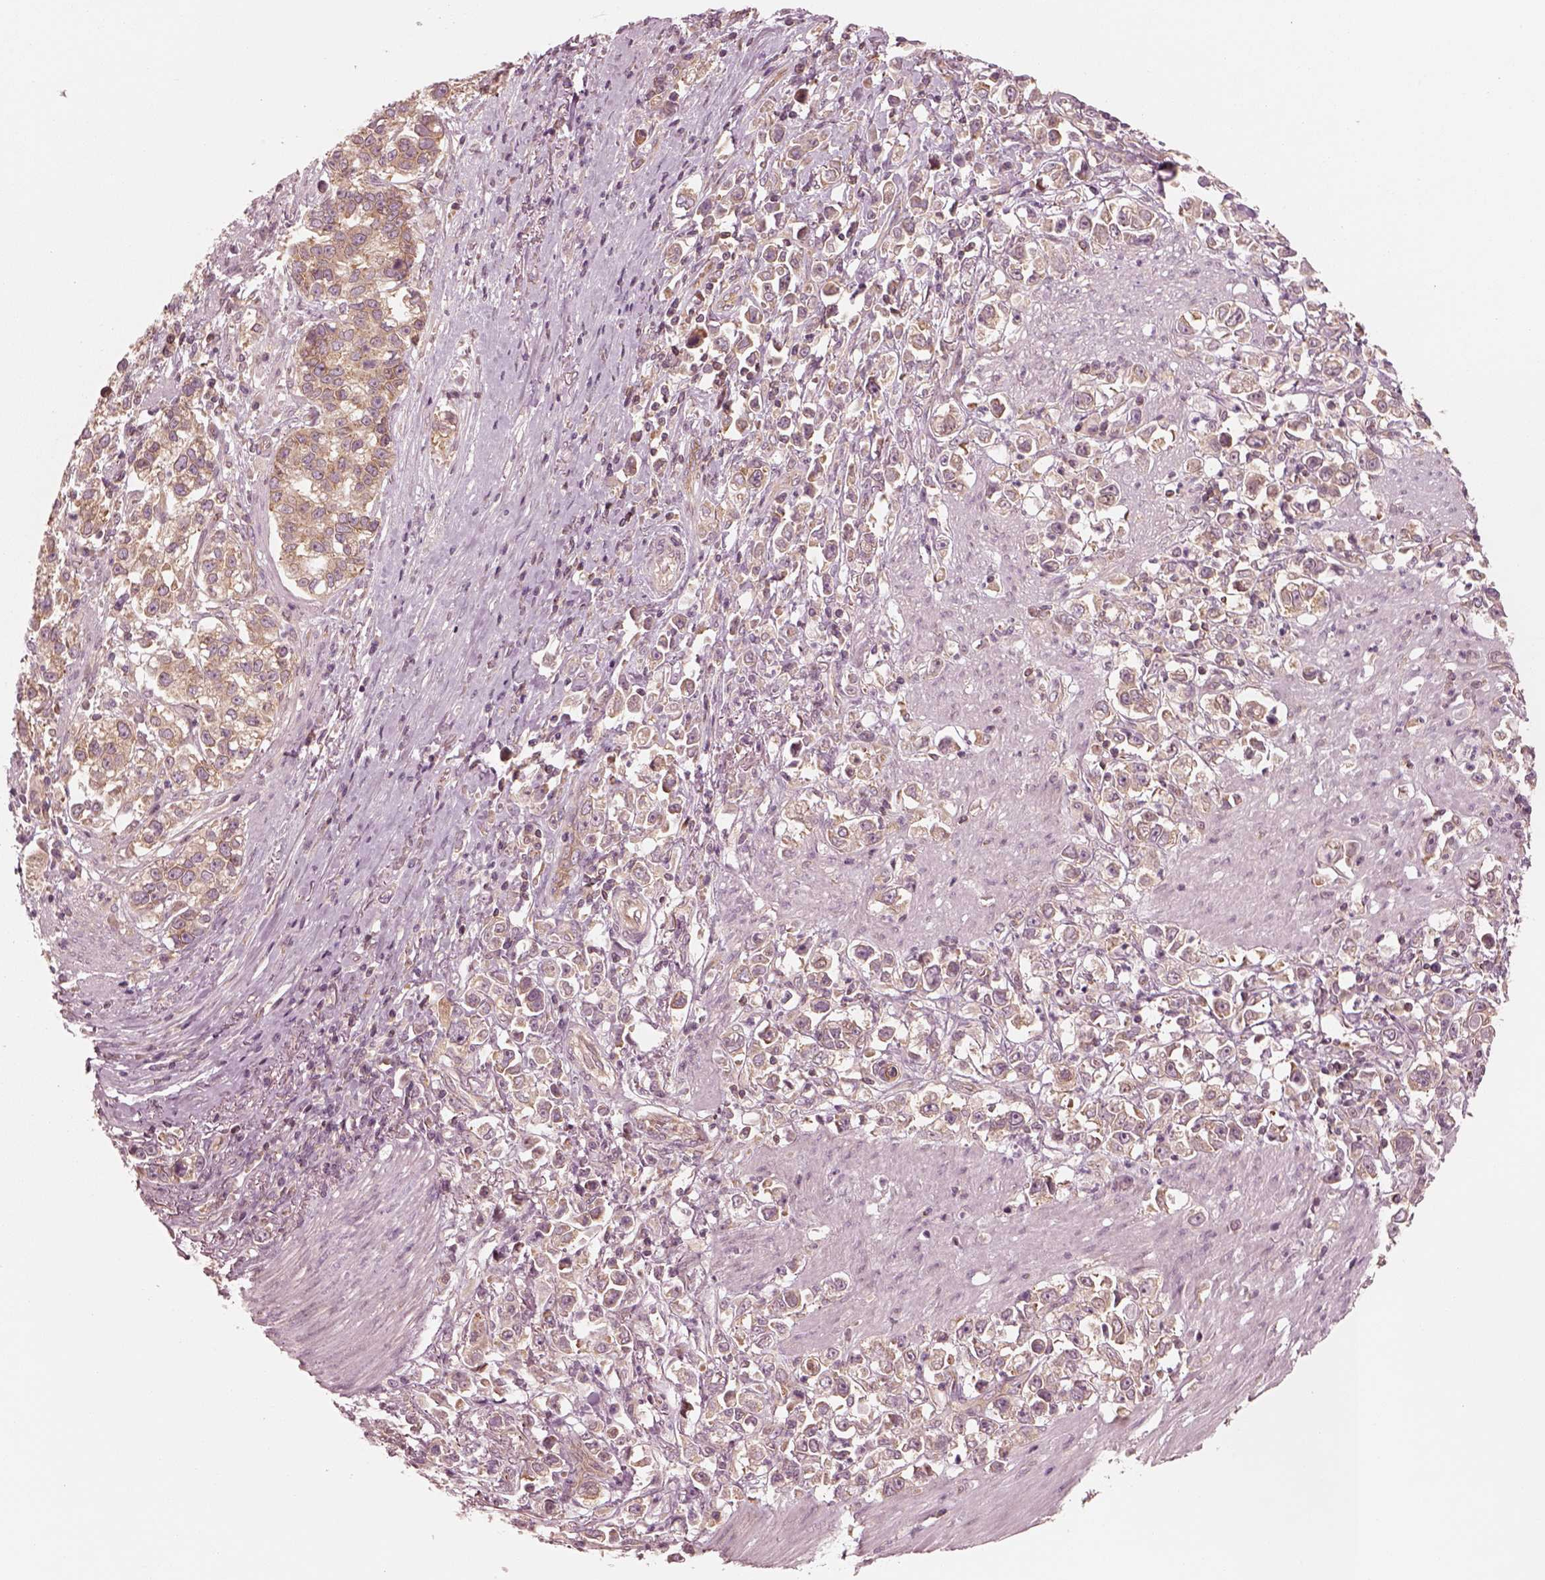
{"staining": {"intensity": "moderate", "quantity": ">75%", "location": "cytoplasmic/membranous"}, "tissue": "stomach cancer", "cell_type": "Tumor cells", "image_type": "cancer", "snomed": [{"axis": "morphology", "description": "Adenocarcinoma, NOS"}, {"axis": "topography", "description": "Stomach"}], "caption": "Immunohistochemistry (IHC) of stomach cancer displays medium levels of moderate cytoplasmic/membranous staining in approximately >75% of tumor cells.", "gene": "CNOT2", "patient": {"sex": "male", "age": 93}}